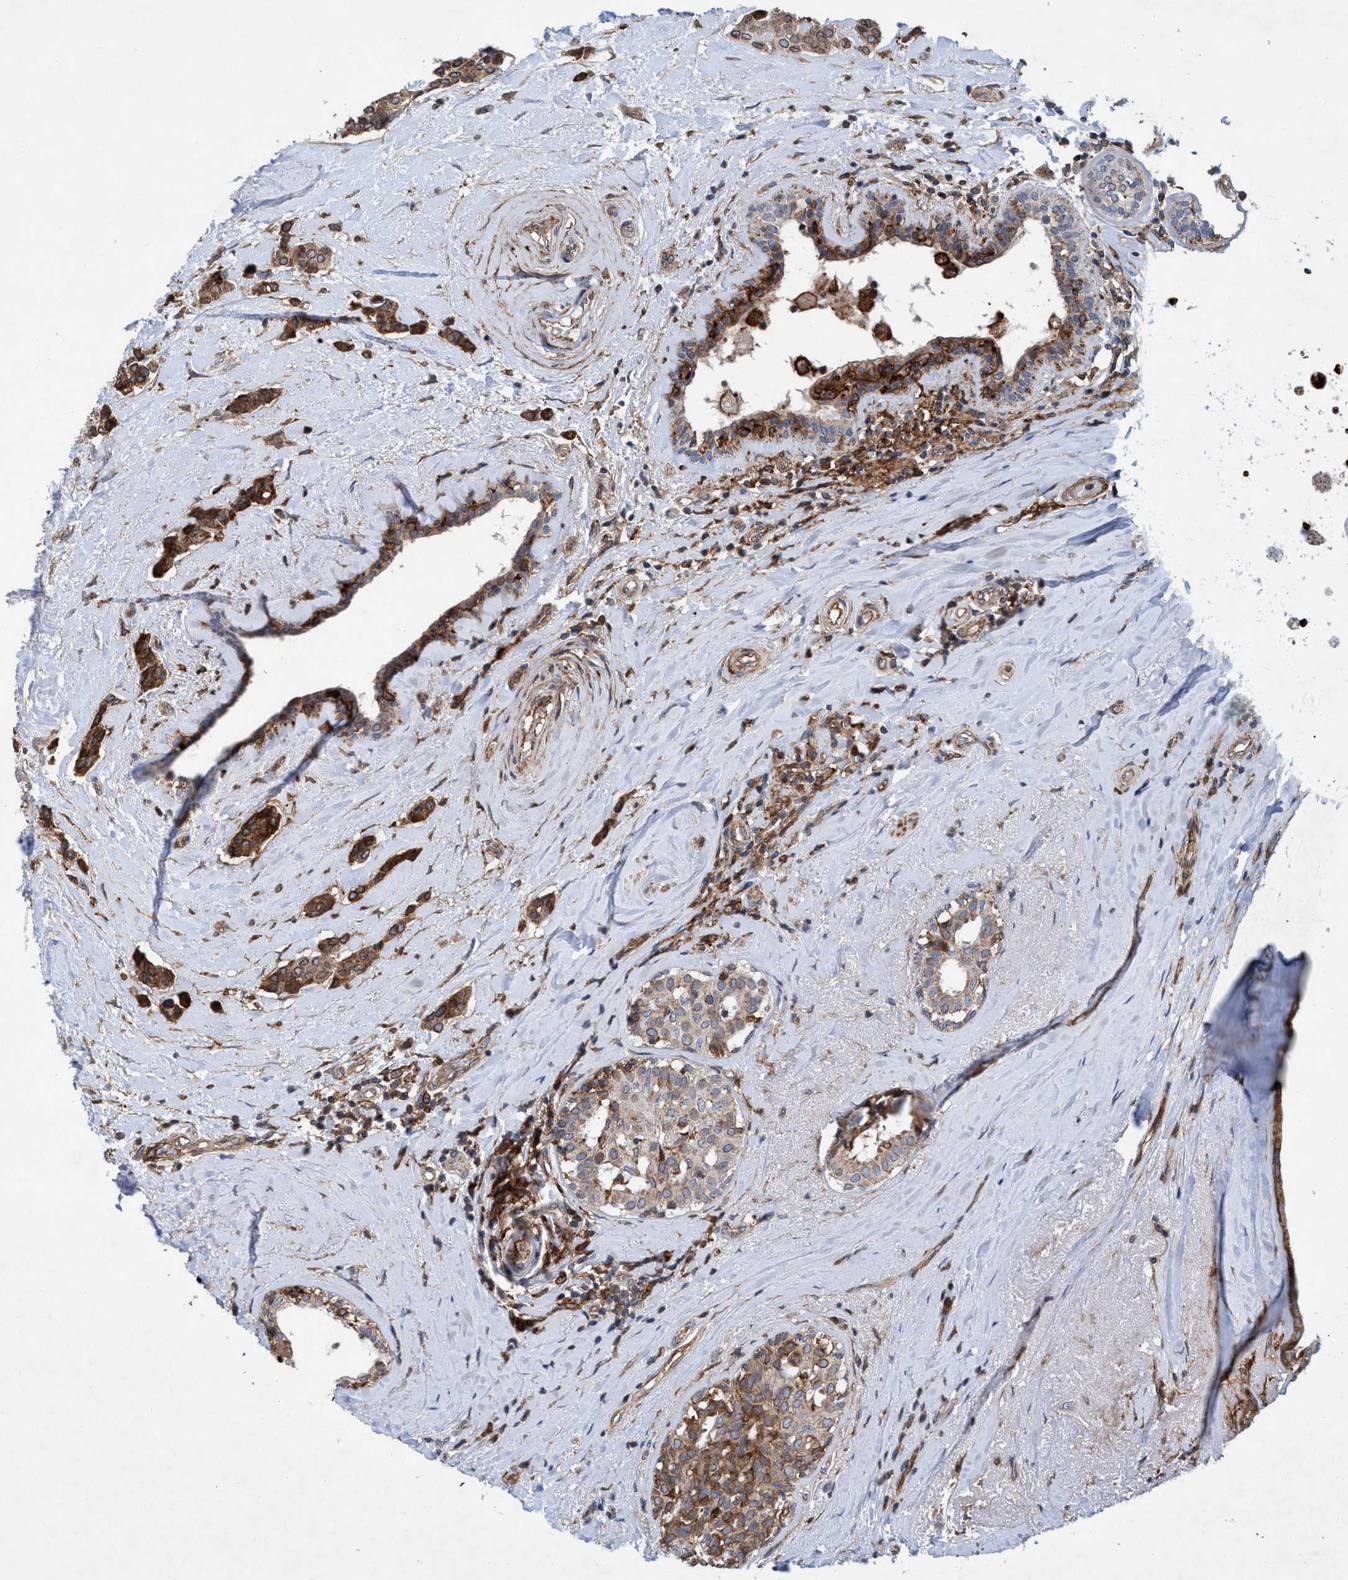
{"staining": {"intensity": "moderate", "quantity": ">75%", "location": "cytoplasmic/membranous"}, "tissue": "breast cancer", "cell_type": "Tumor cells", "image_type": "cancer", "snomed": [{"axis": "morphology", "description": "Duct carcinoma"}, {"axis": "topography", "description": "Breast"}], "caption": "Immunohistochemistry (IHC) of breast cancer (infiltrating ductal carcinoma) shows medium levels of moderate cytoplasmic/membranous expression in about >75% of tumor cells. (Brightfield microscopy of DAB IHC at high magnification).", "gene": "SLC16A3", "patient": {"sex": "female", "age": 55}}